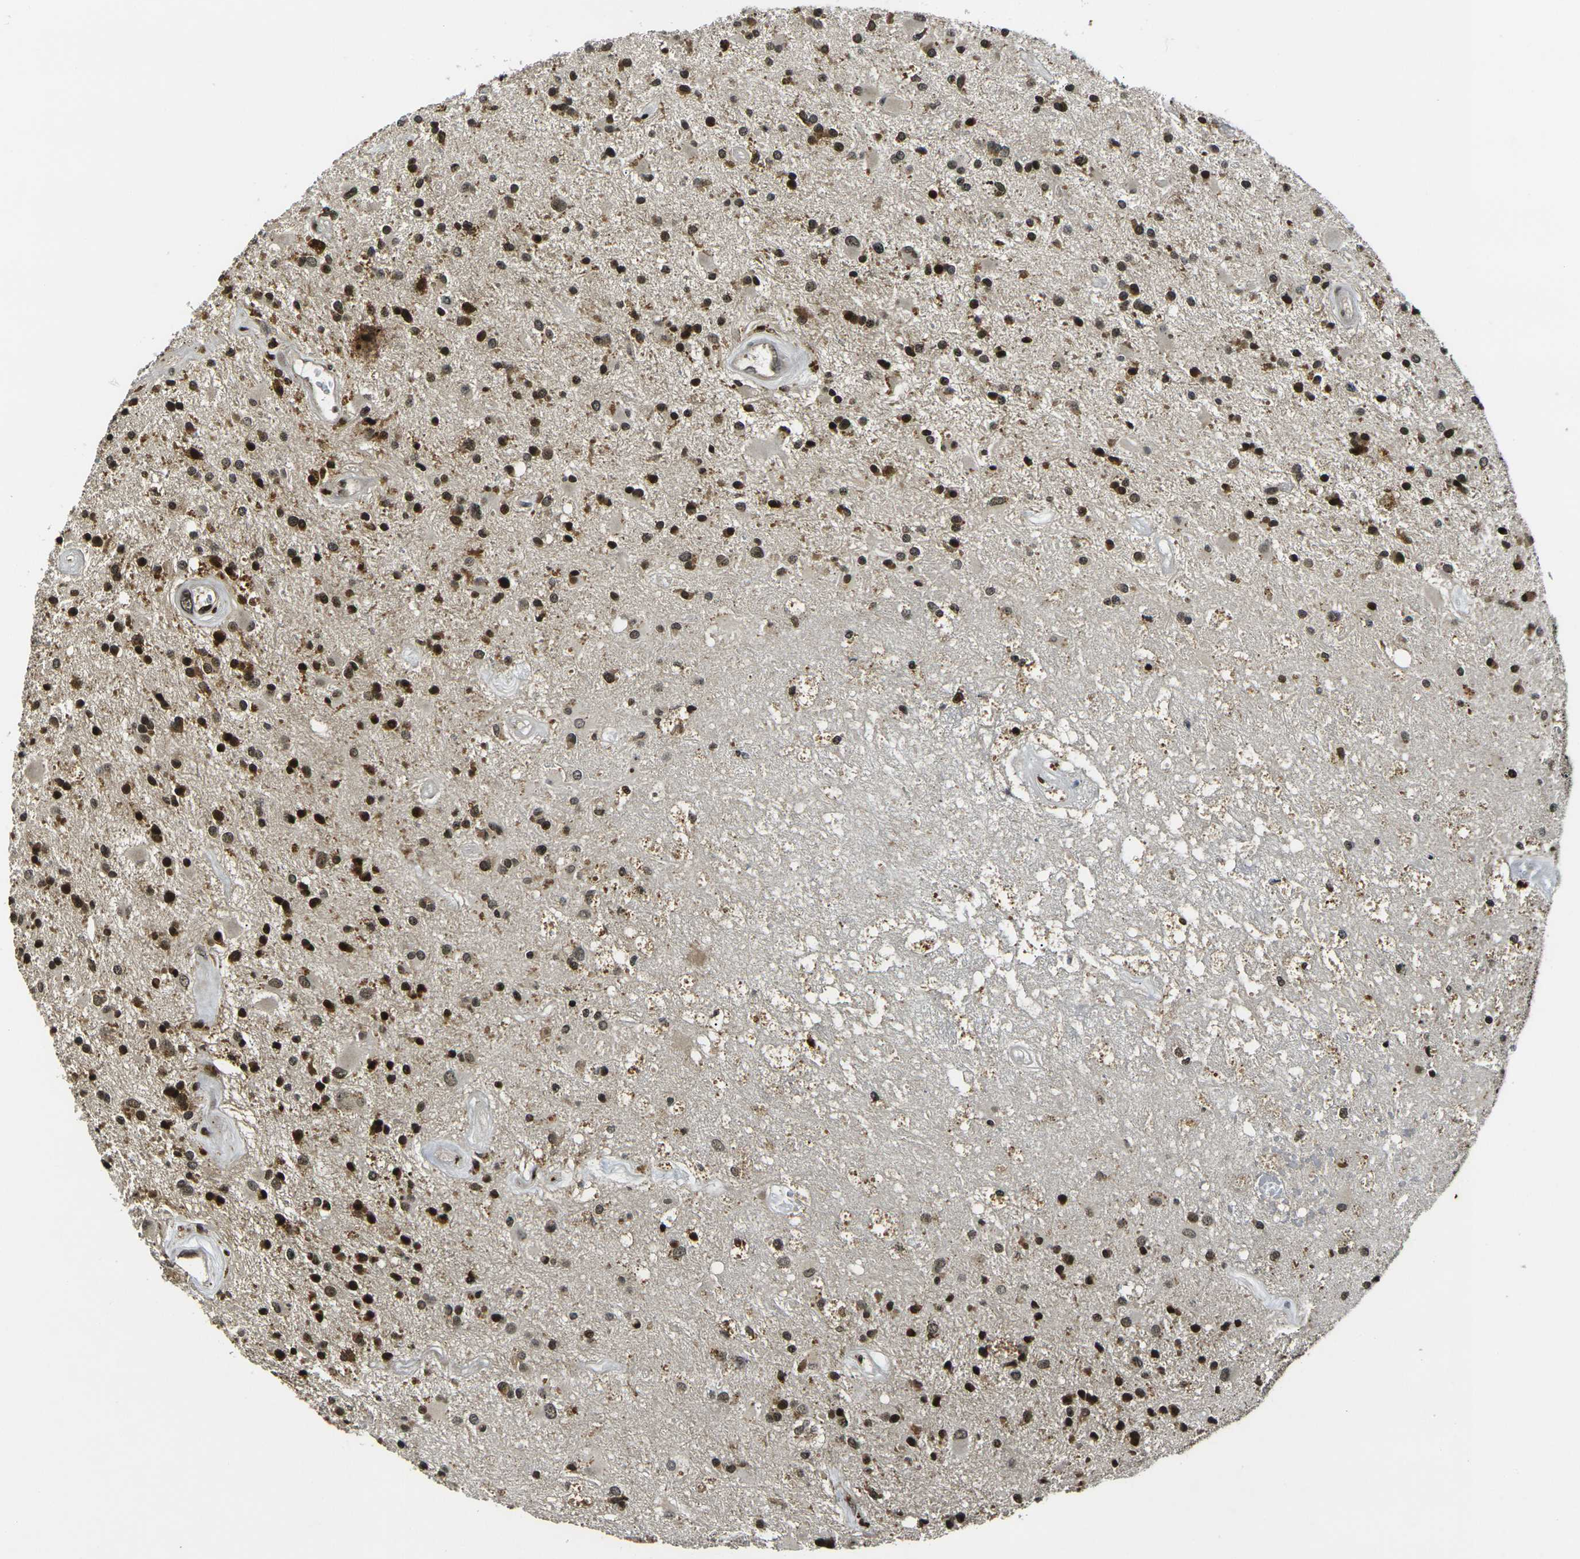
{"staining": {"intensity": "strong", "quantity": ">75%", "location": "nuclear"}, "tissue": "glioma", "cell_type": "Tumor cells", "image_type": "cancer", "snomed": [{"axis": "morphology", "description": "Glioma, malignant, Low grade"}, {"axis": "topography", "description": "Brain"}], "caption": "A high amount of strong nuclear positivity is seen in approximately >75% of tumor cells in malignant low-grade glioma tissue. Using DAB (brown) and hematoxylin (blue) stains, captured at high magnification using brightfield microscopy.", "gene": "ACTL6A", "patient": {"sex": "male", "age": 58}}